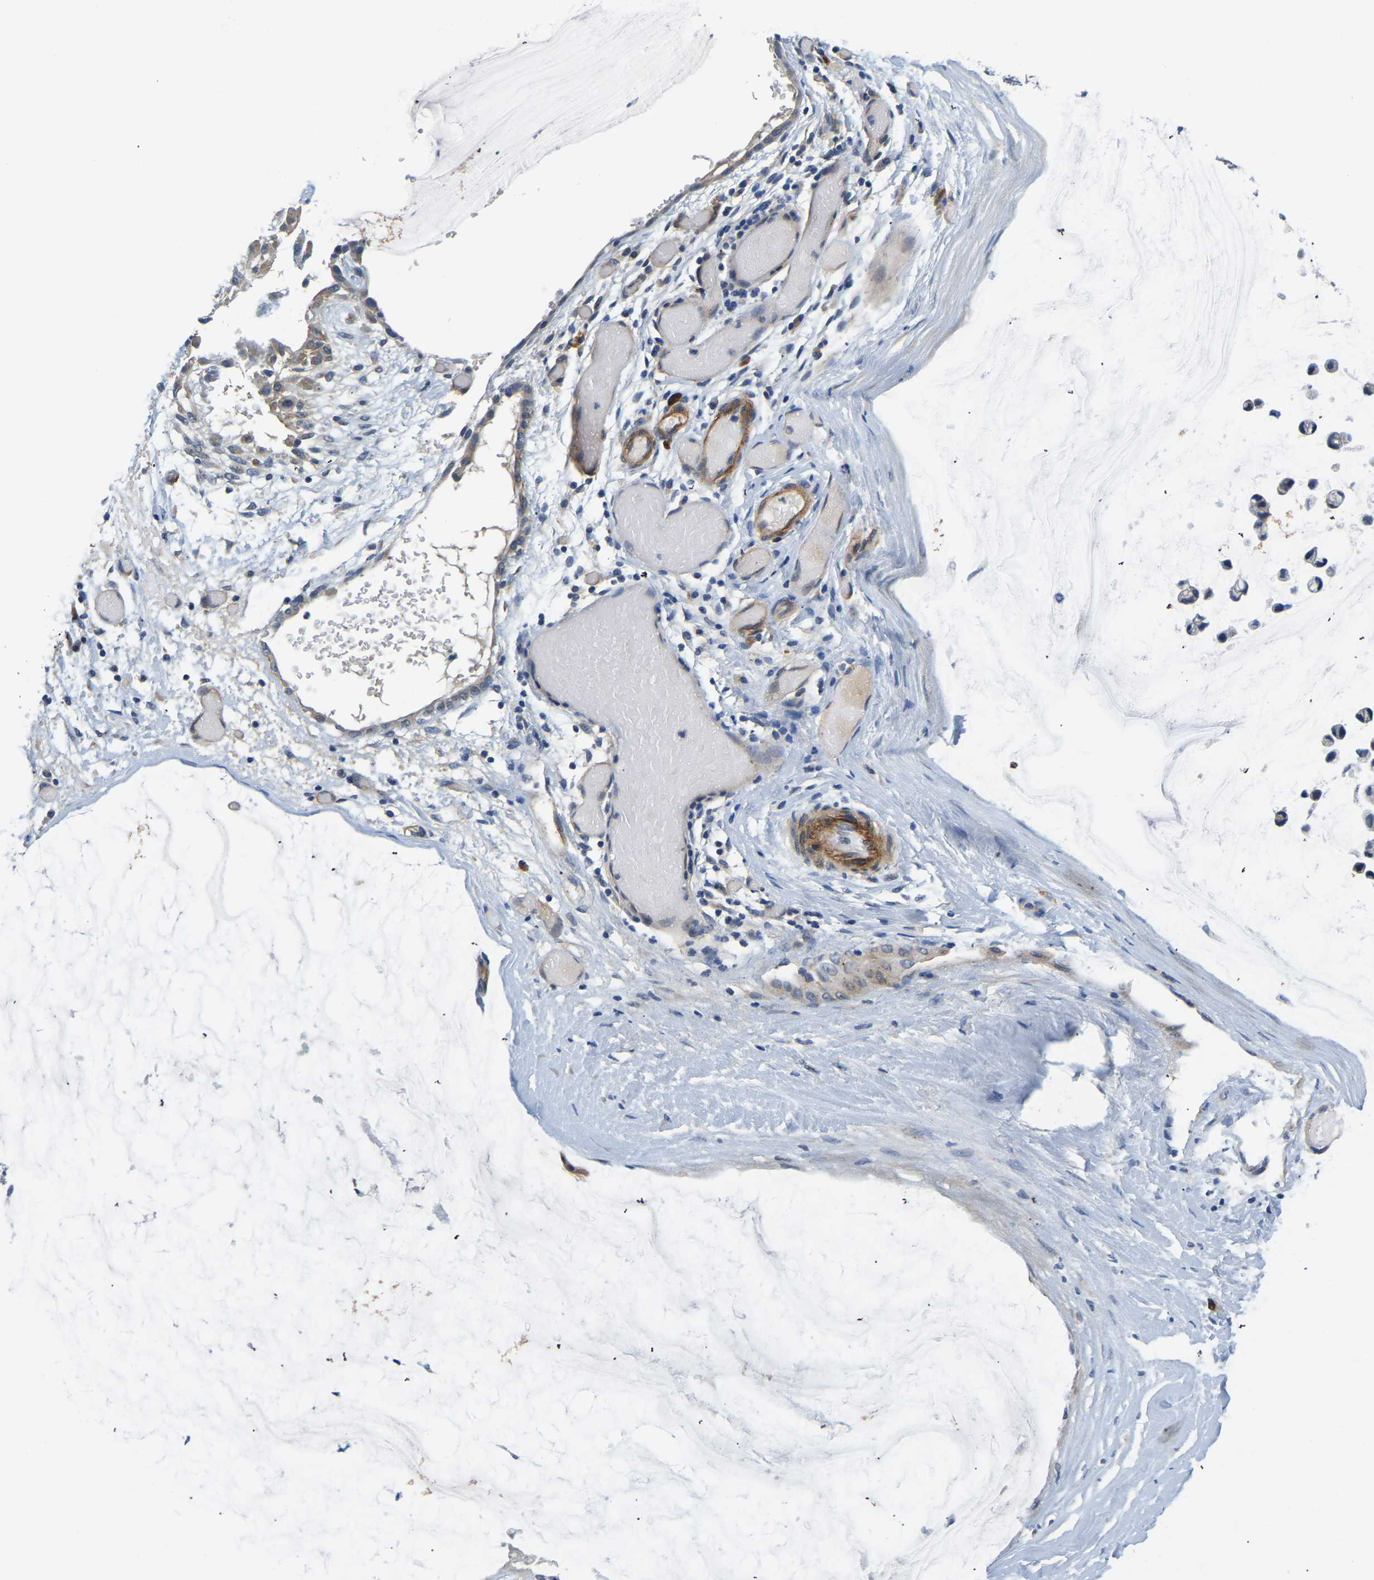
{"staining": {"intensity": "negative", "quantity": "none", "location": "none"}, "tissue": "ovarian cancer", "cell_type": "Tumor cells", "image_type": "cancer", "snomed": [{"axis": "morphology", "description": "Cystadenocarcinoma, mucinous, NOS"}, {"axis": "topography", "description": "Ovary"}], "caption": "Immunohistochemical staining of ovarian cancer reveals no significant expression in tumor cells.", "gene": "LIAS", "patient": {"sex": "female", "age": 39}}